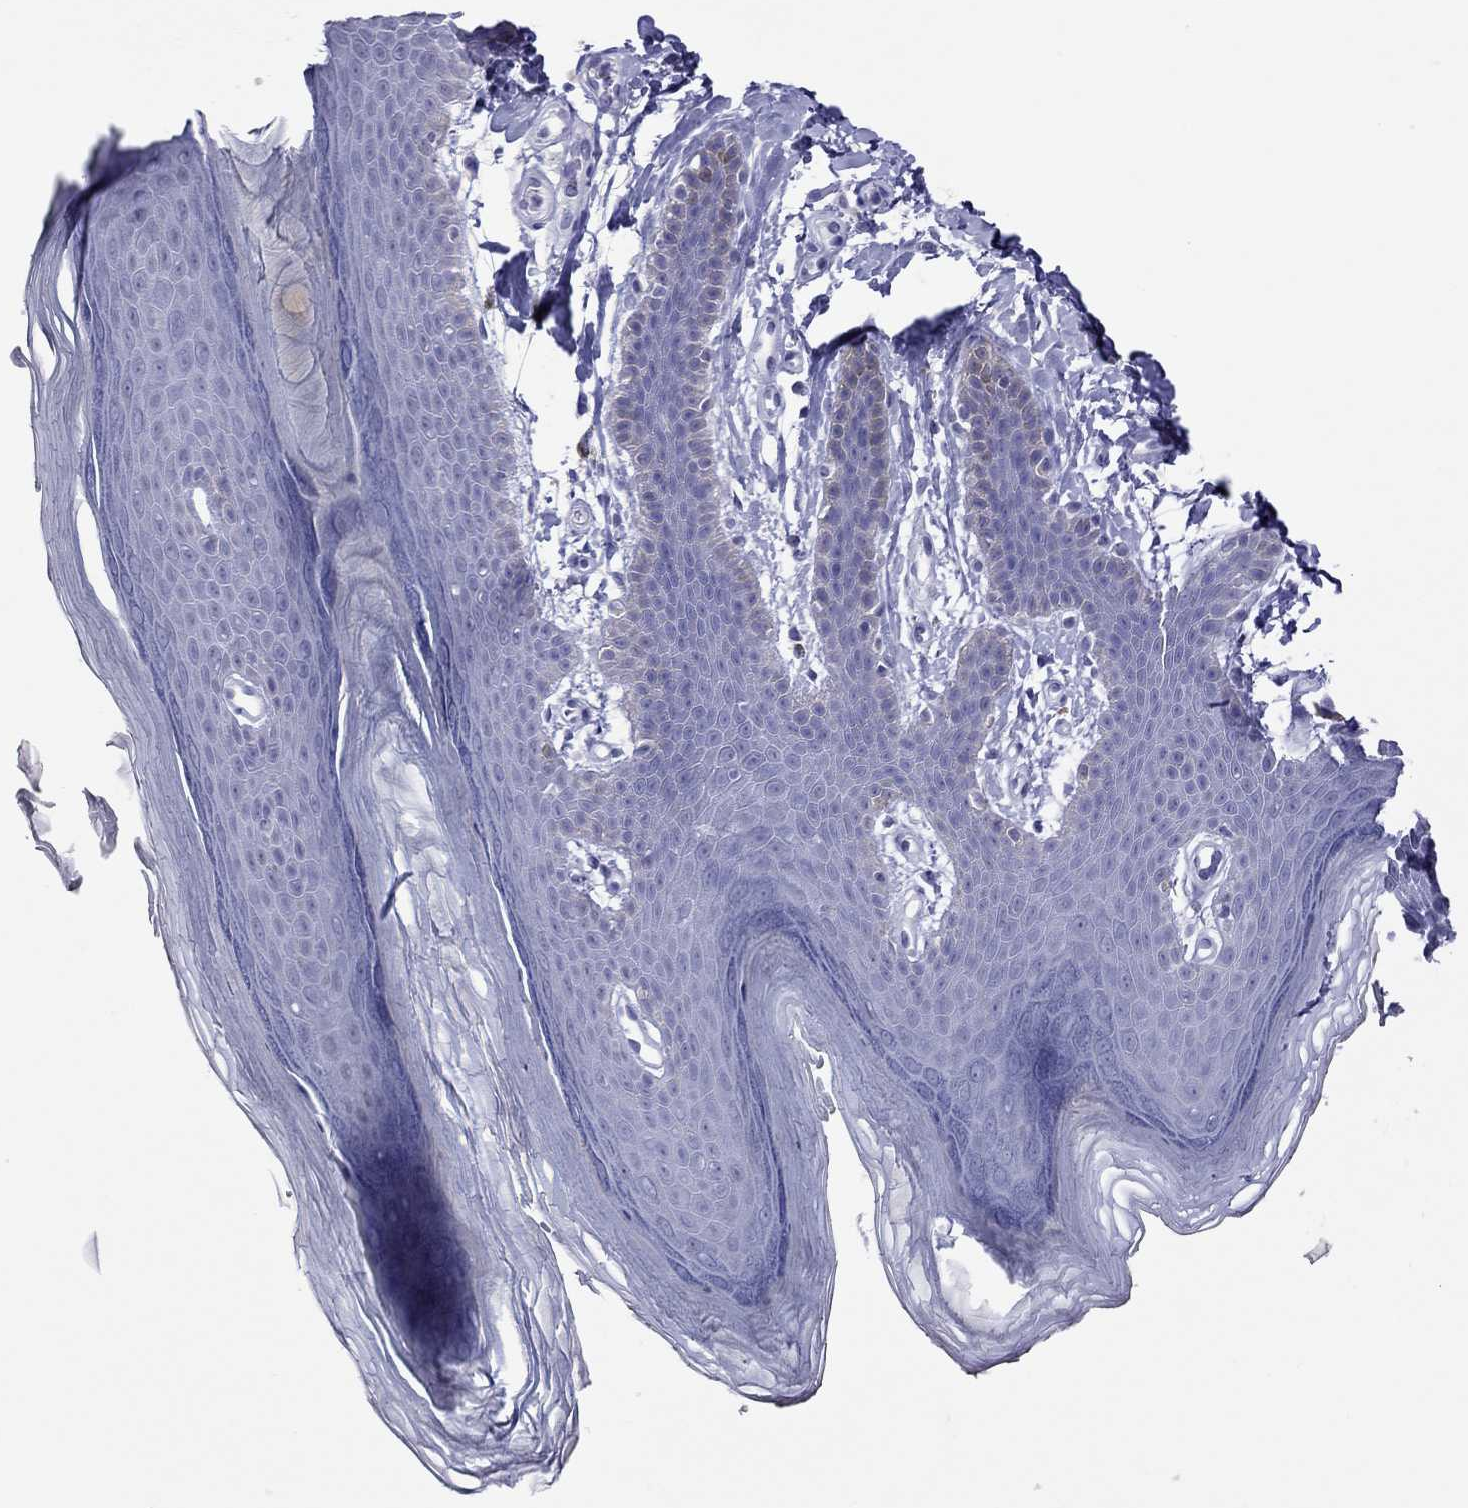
{"staining": {"intensity": "negative", "quantity": "none", "location": "none"}, "tissue": "skin", "cell_type": "Epidermal cells", "image_type": "normal", "snomed": [{"axis": "morphology", "description": "Normal tissue, NOS"}, {"axis": "topography", "description": "Anal"}], "caption": "Normal skin was stained to show a protein in brown. There is no significant positivity in epidermal cells. The staining was performed using DAB (3,3'-diaminobenzidine) to visualize the protein expression in brown, while the nuclei were stained in blue with hematoxylin (Magnification: 20x).", "gene": "STAG3", "patient": {"sex": "male", "age": 53}}